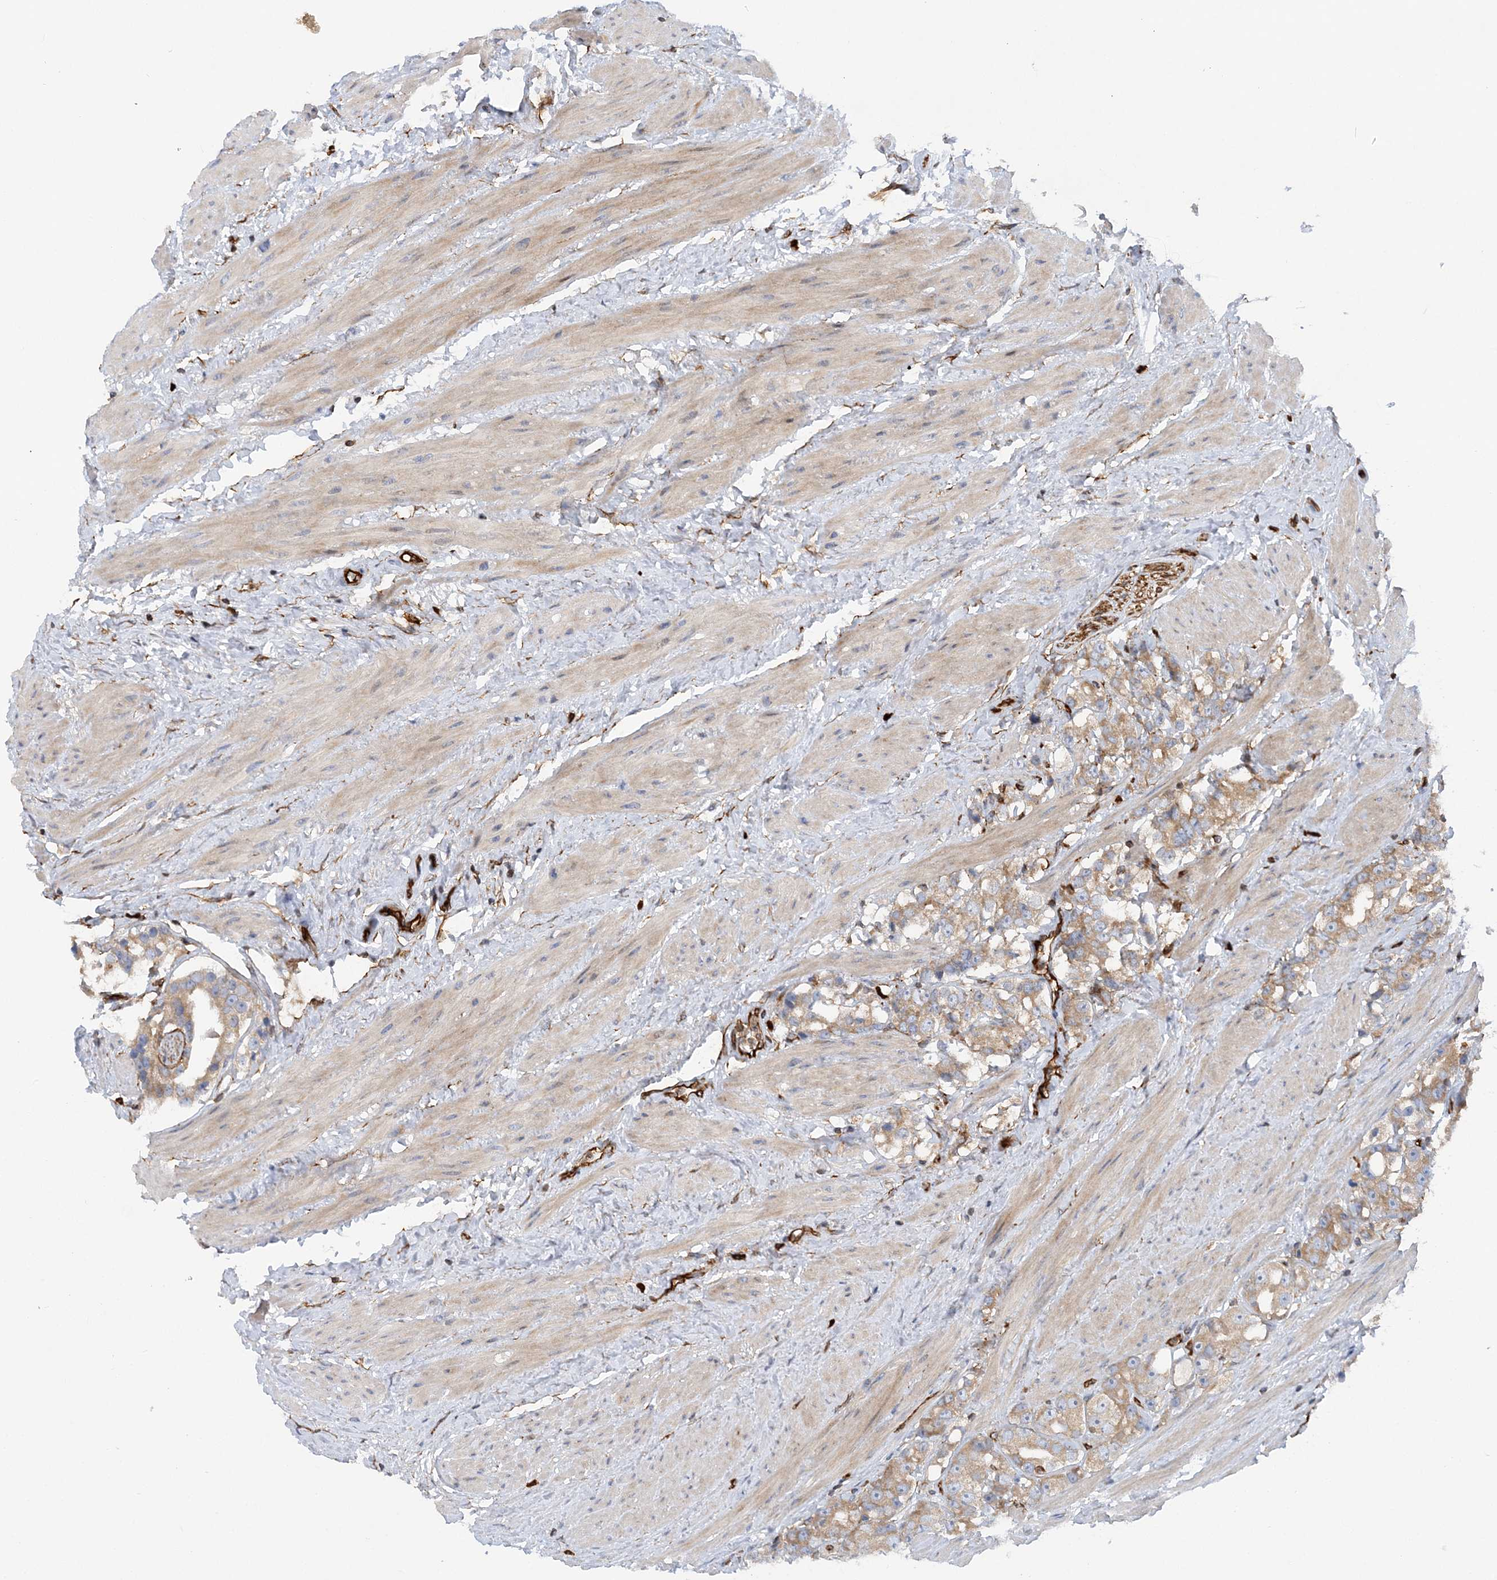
{"staining": {"intensity": "moderate", "quantity": ">75%", "location": "cytoplasmic/membranous"}, "tissue": "prostate cancer", "cell_type": "Tumor cells", "image_type": "cancer", "snomed": [{"axis": "morphology", "description": "Adenocarcinoma, NOS"}, {"axis": "topography", "description": "Prostate"}], "caption": "High-power microscopy captured an immunohistochemistry image of prostate cancer, revealing moderate cytoplasmic/membranous expression in approximately >75% of tumor cells.", "gene": "FAM114A2", "patient": {"sex": "male", "age": 79}}